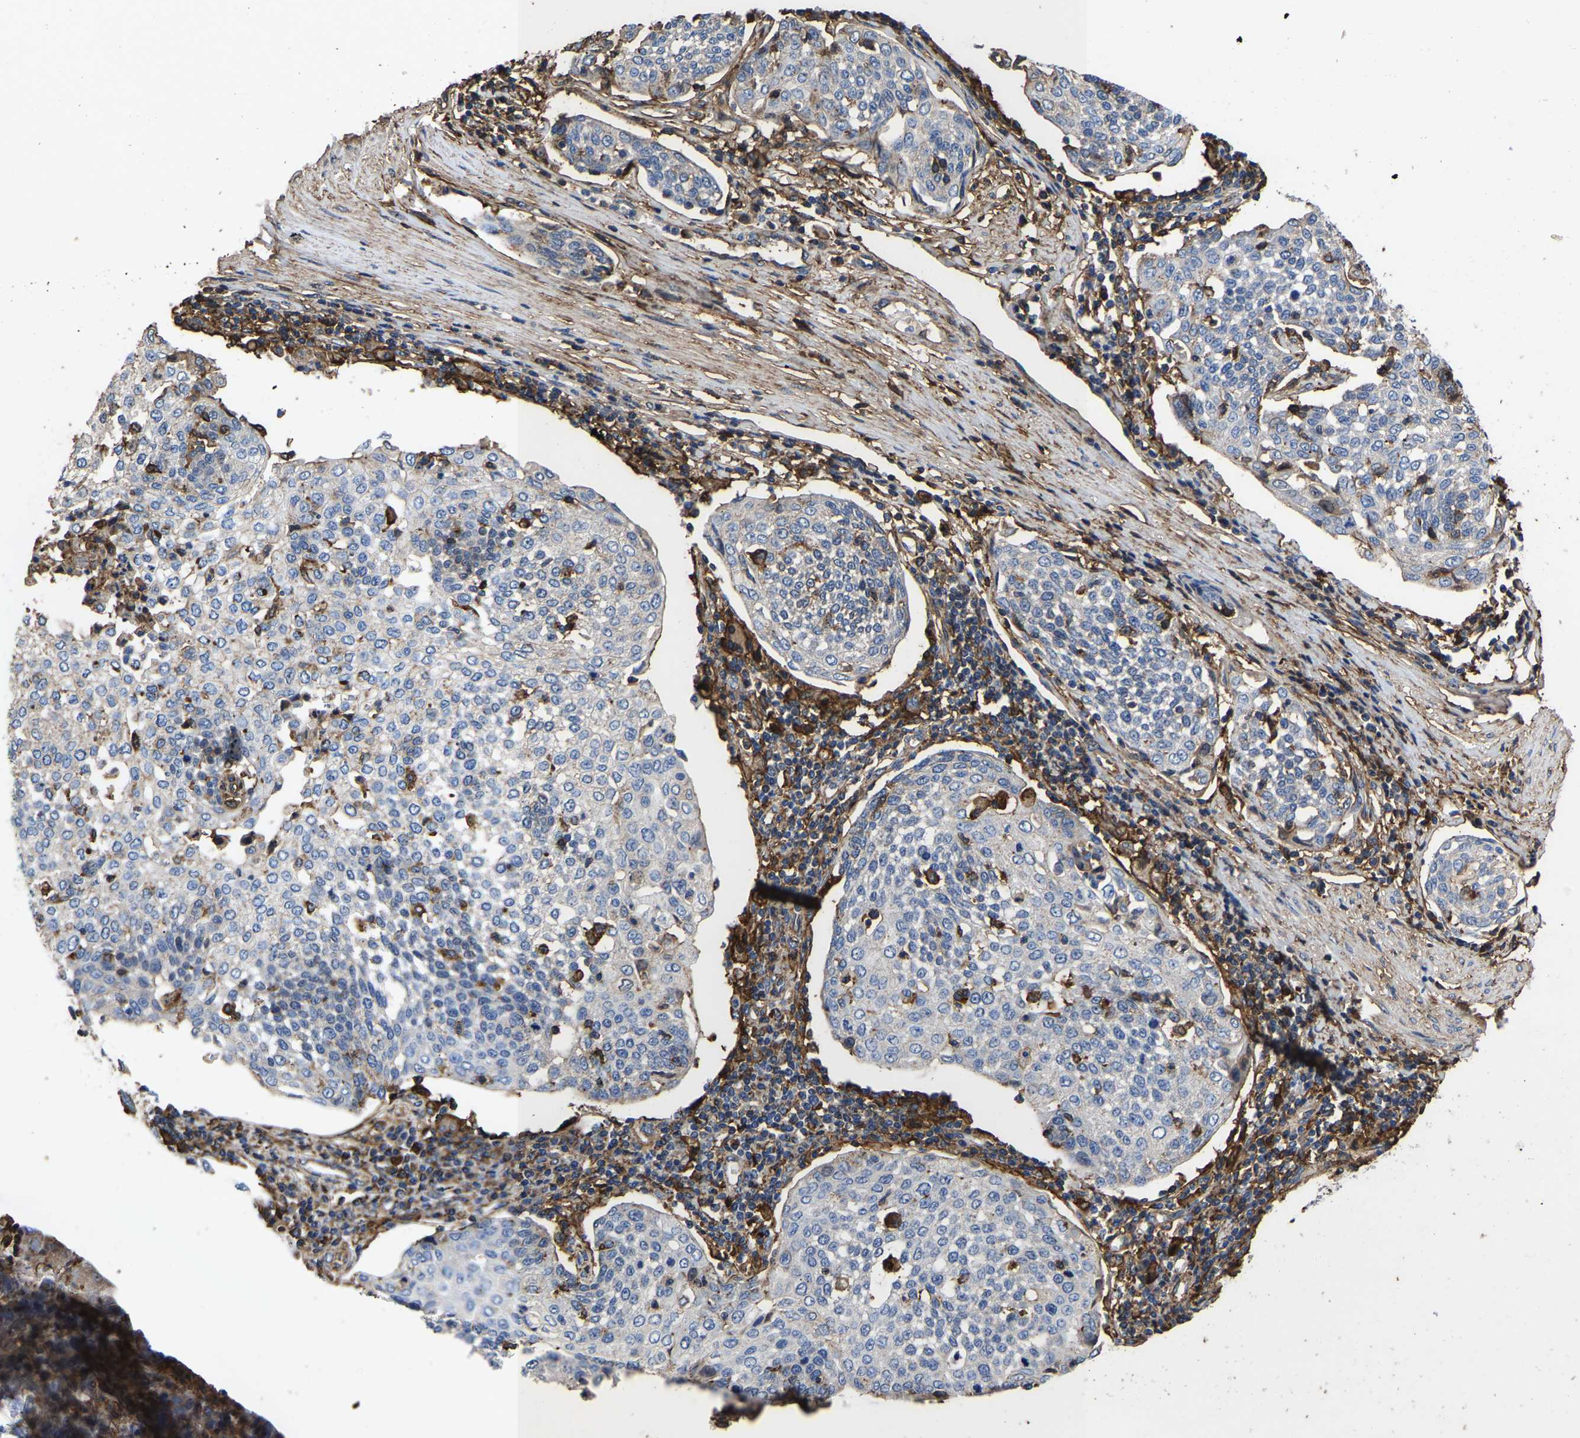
{"staining": {"intensity": "negative", "quantity": "none", "location": "none"}, "tissue": "cervical cancer", "cell_type": "Tumor cells", "image_type": "cancer", "snomed": [{"axis": "morphology", "description": "Squamous cell carcinoma, NOS"}, {"axis": "topography", "description": "Cervix"}], "caption": "The photomicrograph reveals no staining of tumor cells in cervical cancer. (DAB immunohistochemistry, high magnification).", "gene": "LIF", "patient": {"sex": "female", "age": 34}}